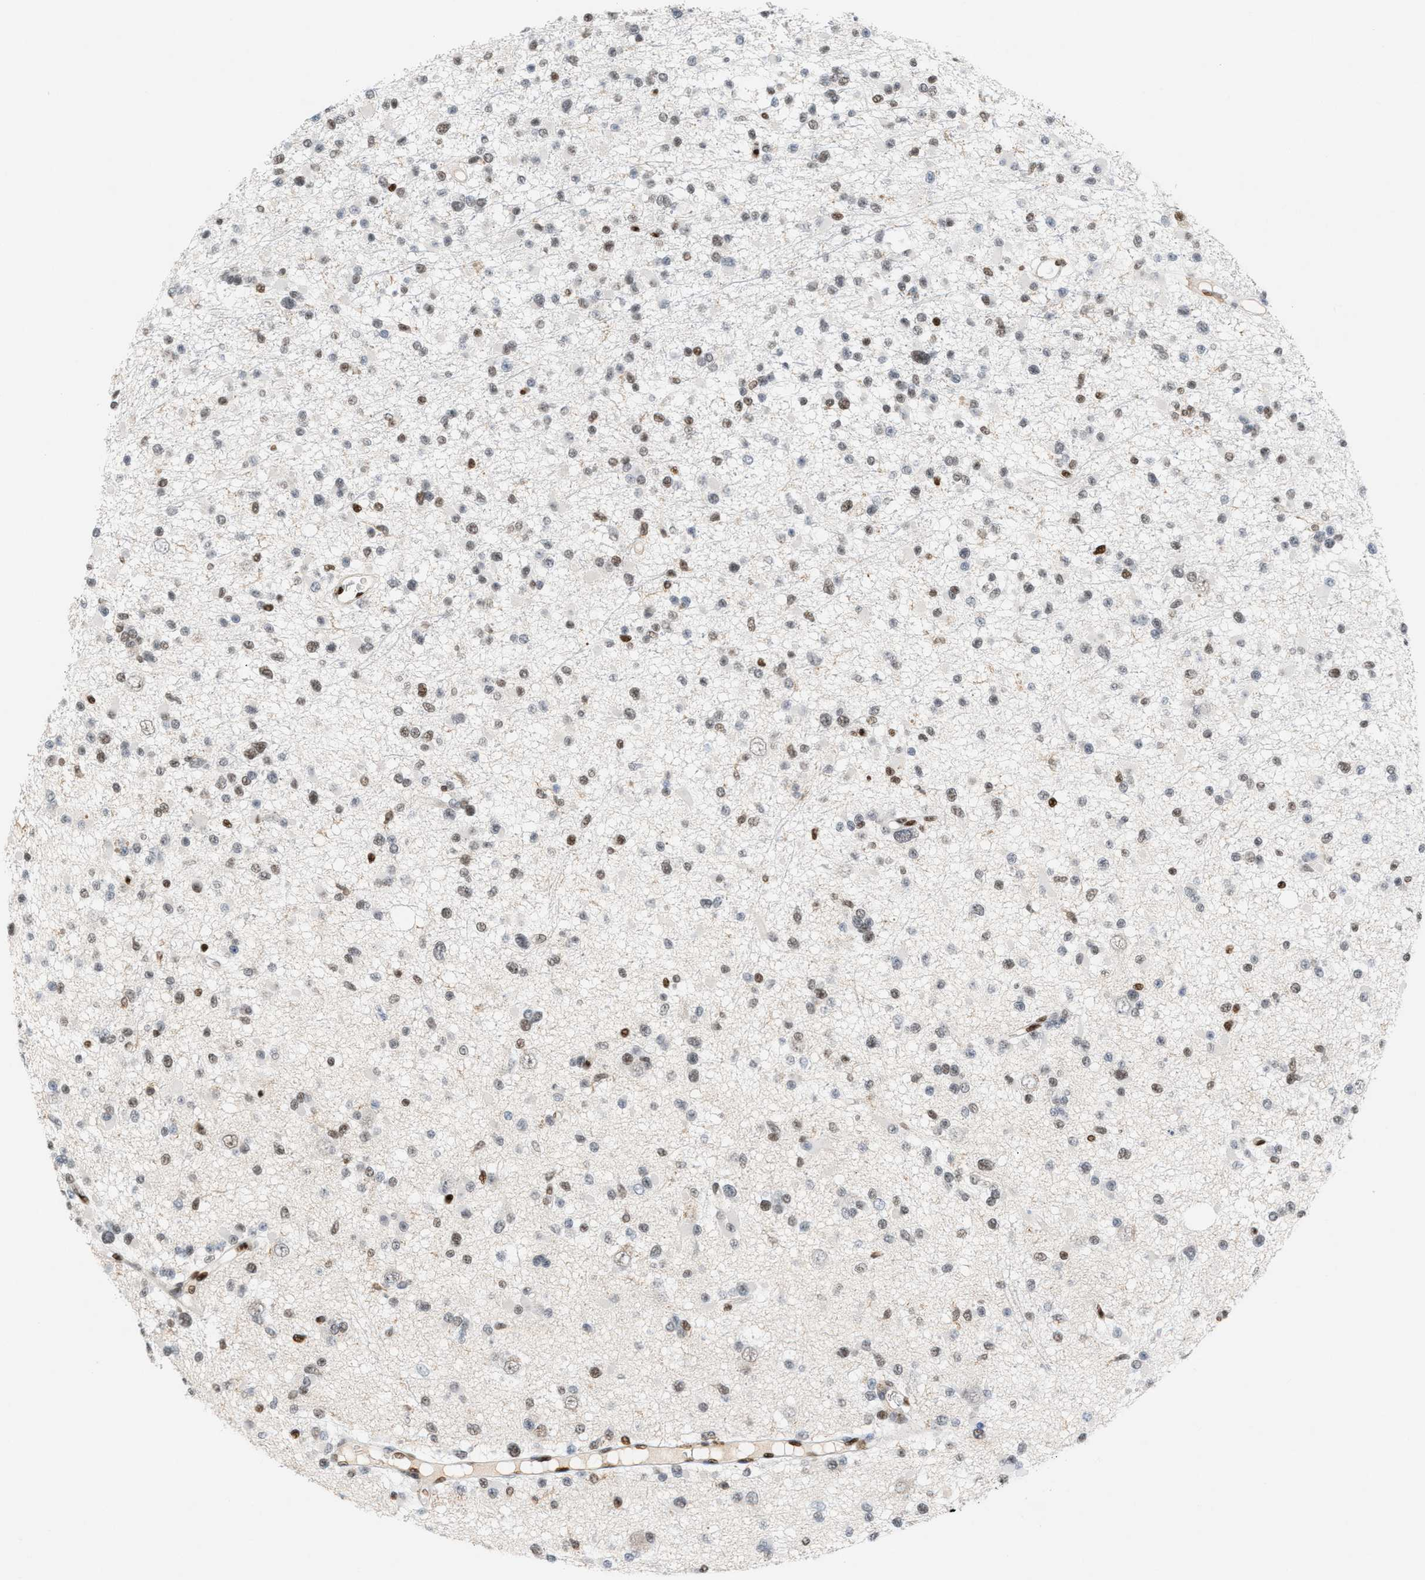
{"staining": {"intensity": "weak", "quantity": ">75%", "location": "nuclear"}, "tissue": "glioma", "cell_type": "Tumor cells", "image_type": "cancer", "snomed": [{"axis": "morphology", "description": "Glioma, malignant, Low grade"}, {"axis": "topography", "description": "Brain"}], "caption": "Approximately >75% of tumor cells in glioma exhibit weak nuclear protein staining as visualized by brown immunohistochemical staining.", "gene": "RNASEK-C17orf49", "patient": {"sex": "female", "age": 22}}